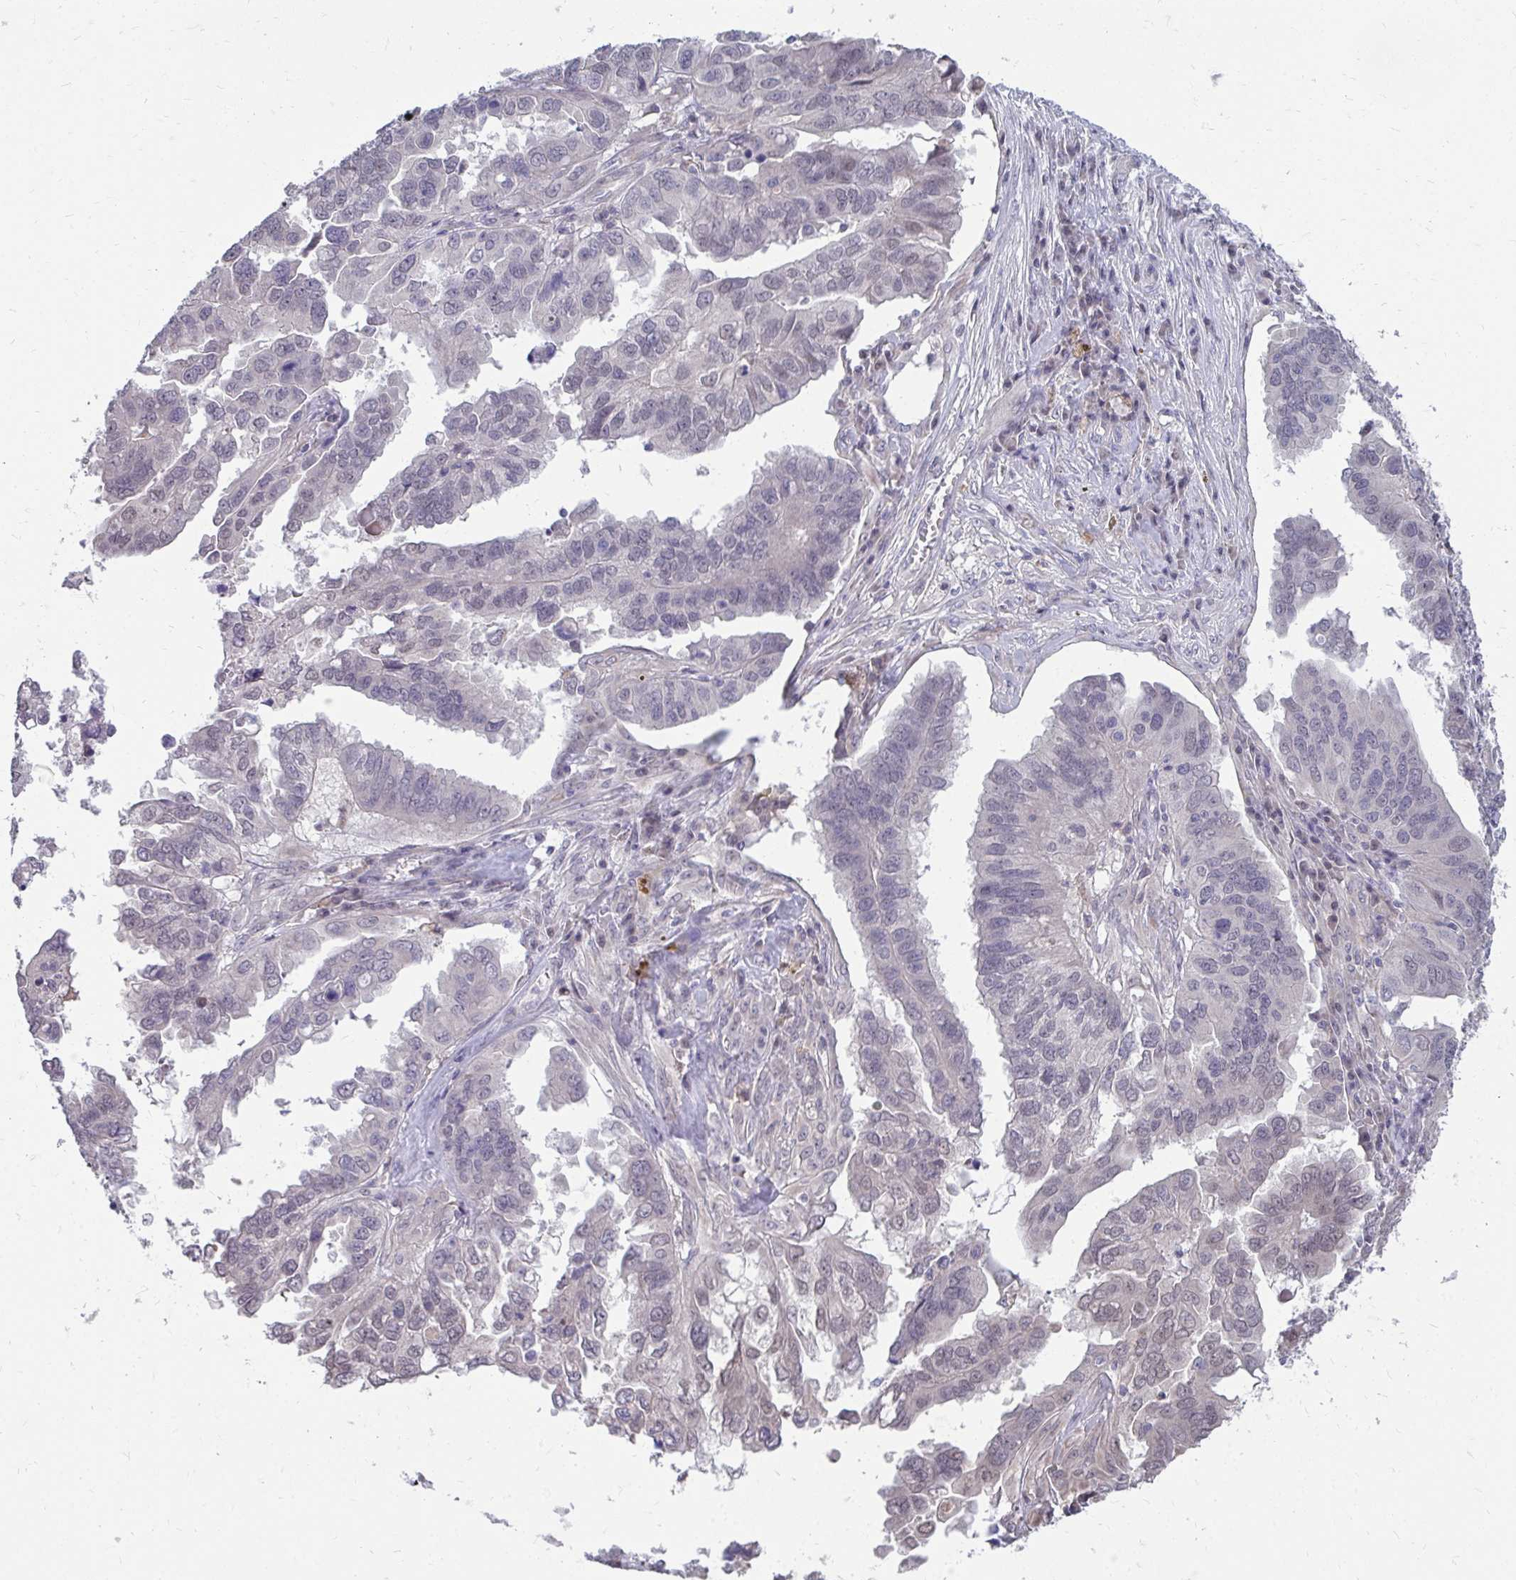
{"staining": {"intensity": "negative", "quantity": "none", "location": "none"}, "tissue": "ovarian cancer", "cell_type": "Tumor cells", "image_type": "cancer", "snomed": [{"axis": "morphology", "description": "Cystadenocarcinoma, serous, NOS"}, {"axis": "topography", "description": "Ovary"}], "caption": "Tumor cells are negative for protein expression in human ovarian cancer.", "gene": "MROH8", "patient": {"sex": "female", "age": 79}}